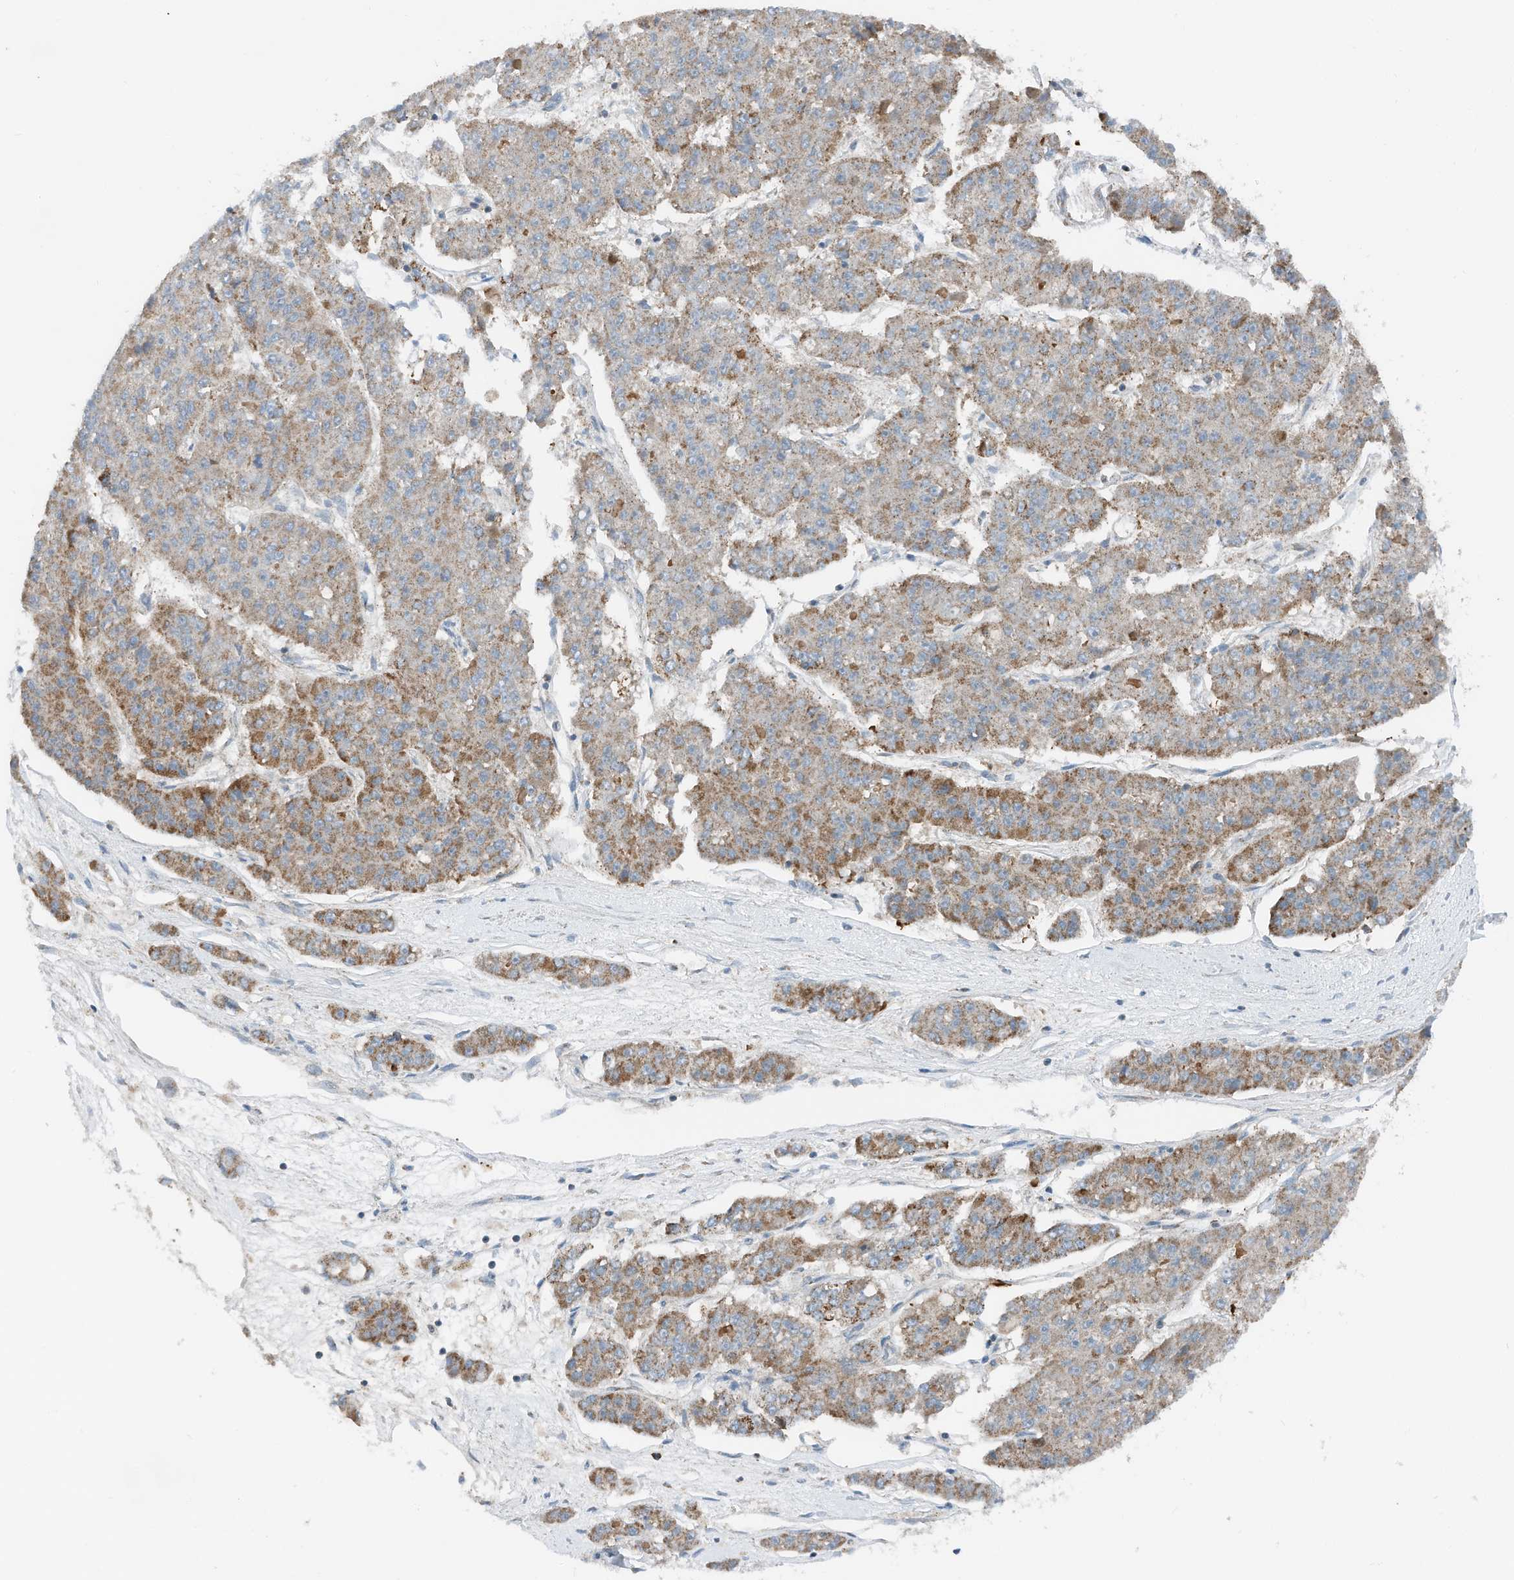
{"staining": {"intensity": "moderate", "quantity": ">75%", "location": "cytoplasmic/membranous"}, "tissue": "pancreatic cancer", "cell_type": "Tumor cells", "image_type": "cancer", "snomed": [{"axis": "morphology", "description": "Adenocarcinoma, NOS"}, {"axis": "topography", "description": "Pancreas"}], "caption": "This is a micrograph of immunohistochemistry staining of pancreatic cancer, which shows moderate staining in the cytoplasmic/membranous of tumor cells.", "gene": "RMND1", "patient": {"sex": "male", "age": 50}}